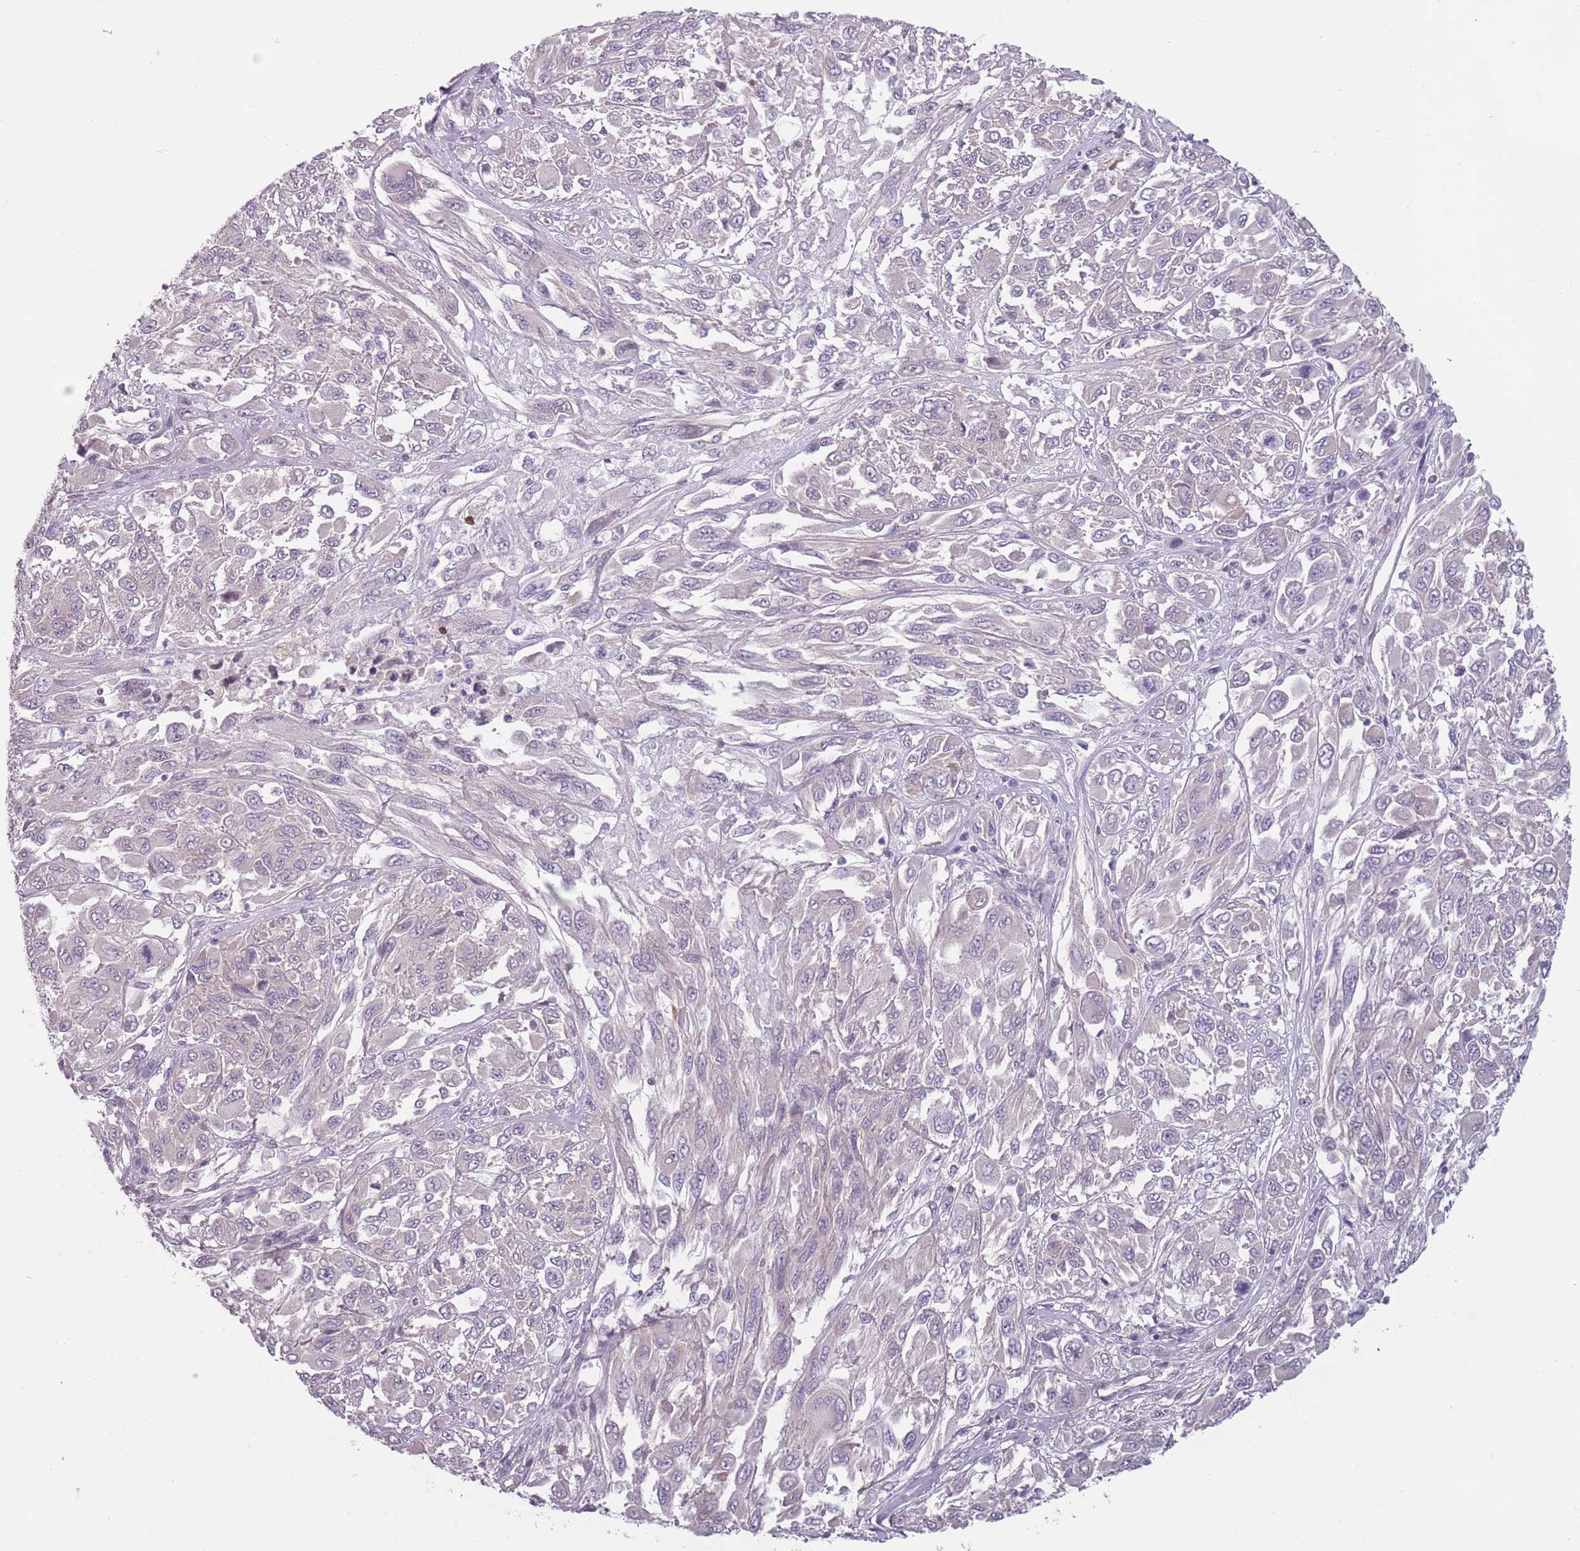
{"staining": {"intensity": "negative", "quantity": "none", "location": "none"}, "tissue": "melanoma", "cell_type": "Tumor cells", "image_type": "cancer", "snomed": [{"axis": "morphology", "description": "Malignant melanoma, NOS"}, {"axis": "topography", "description": "Skin"}], "caption": "Immunohistochemistry (IHC) image of neoplastic tissue: human melanoma stained with DAB exhibits no significant protein positivity in tumor cells.", "gene": "TLCD2", "patient": {"sex": "female", "age": 91}}